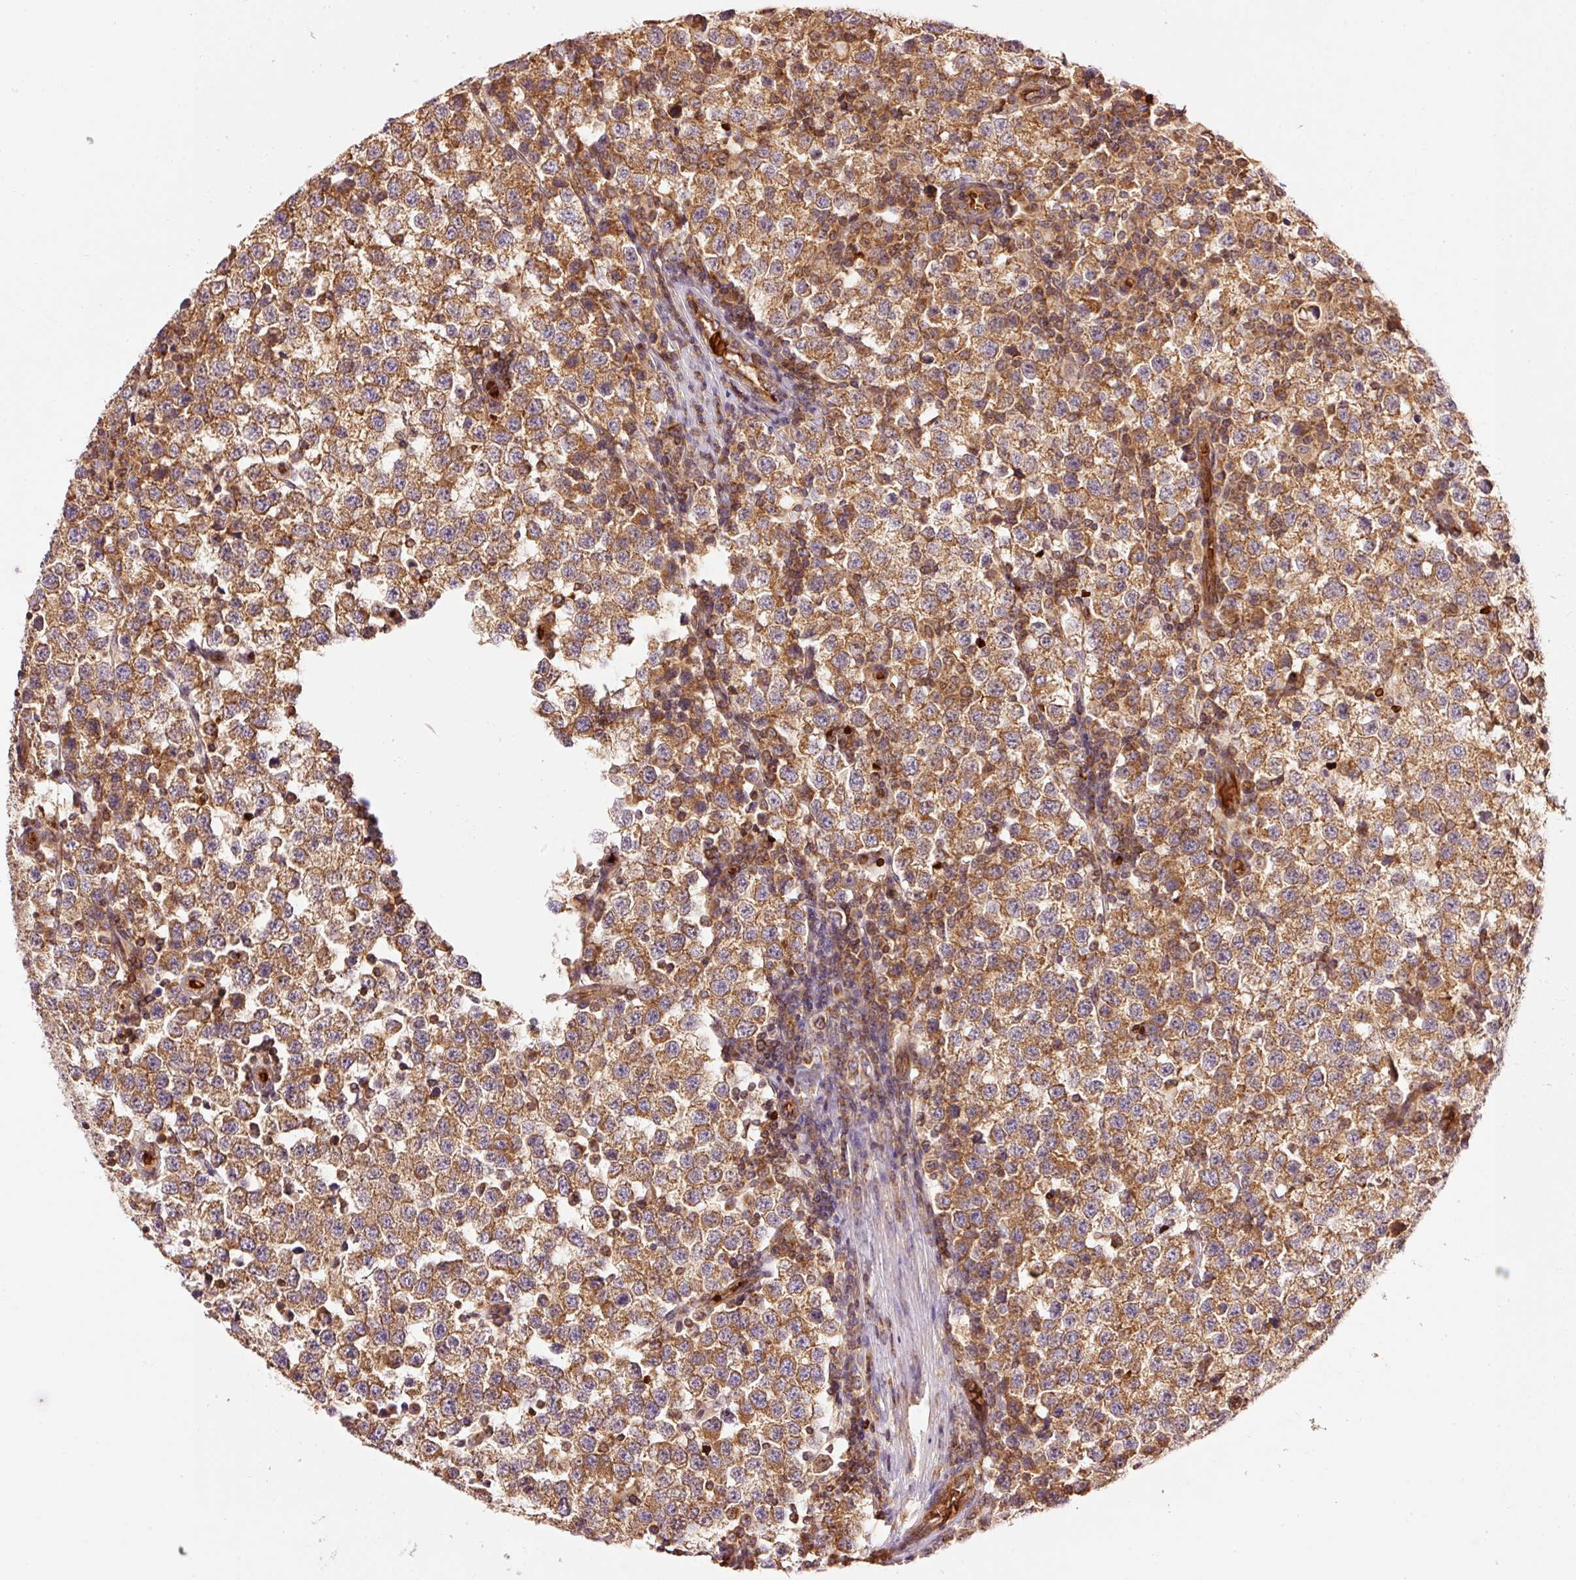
{"staining": {"intensity": "moderate", "quantity": ">75%", "location": "cytoplasmic/membranous"}, "tissue": "testis cancer", "cell_type": "Tumor cells", "image_type": "cancer", "snomed": [{"axis": "morphology", "description": "Seminoma, NOS"}, {"axis": "topography", "description": "Testis"}], "caption": "Immunohistochemistry (DAB (3,3'-diaminobenzidine)) staining of human seminoma (testis) shows moderate cytoplasmic/membranous protein expression in about >75% of tumor cells.", "gene": "ADCY4", "patient": {"sex": "male", "age": 34}}